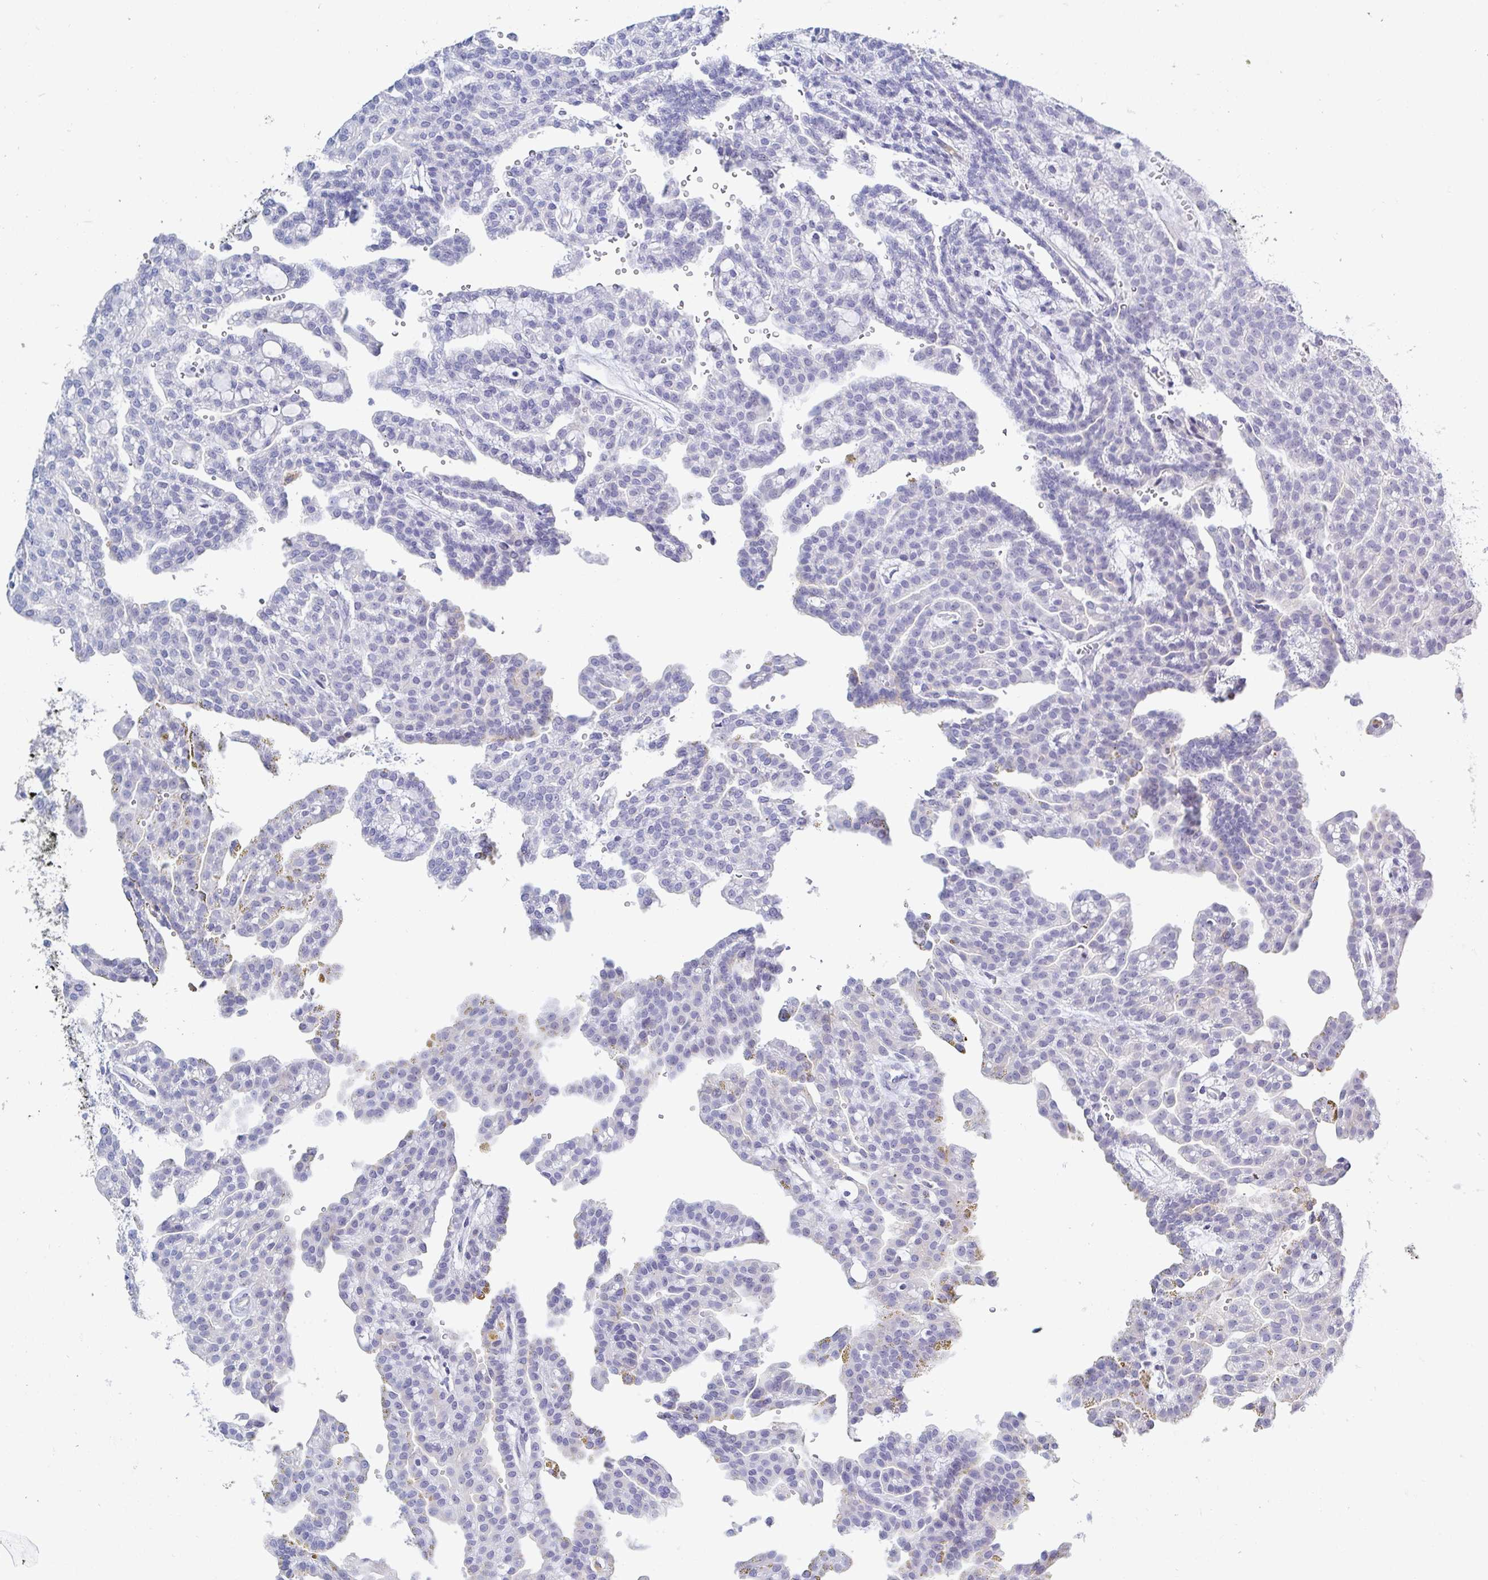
{"staining": {"intensity": "negative", "quantity": "none", "location": "none"}, "tissue": "renal cancer", "cell_type": "Tumor cells", "image_type": "cancer", "snomed": [{"axis": "morphology", "description": "Adenocarcinoma, NOS"}, {"axis": "topography", "description": "Kidney"}], "caption": "High power microscopy photomicrograph of an immunohistochemistry (IHC) histopathology image of adenocarcinoma (renal), revealing no significant positivity in tumor cells. (DAB (3,3'-diaminobenzidine) IHC visualized using brightfield microscopy, high magnification).", "gene": "OR10K1", "patient": {"sex": "male", "age": 63}}